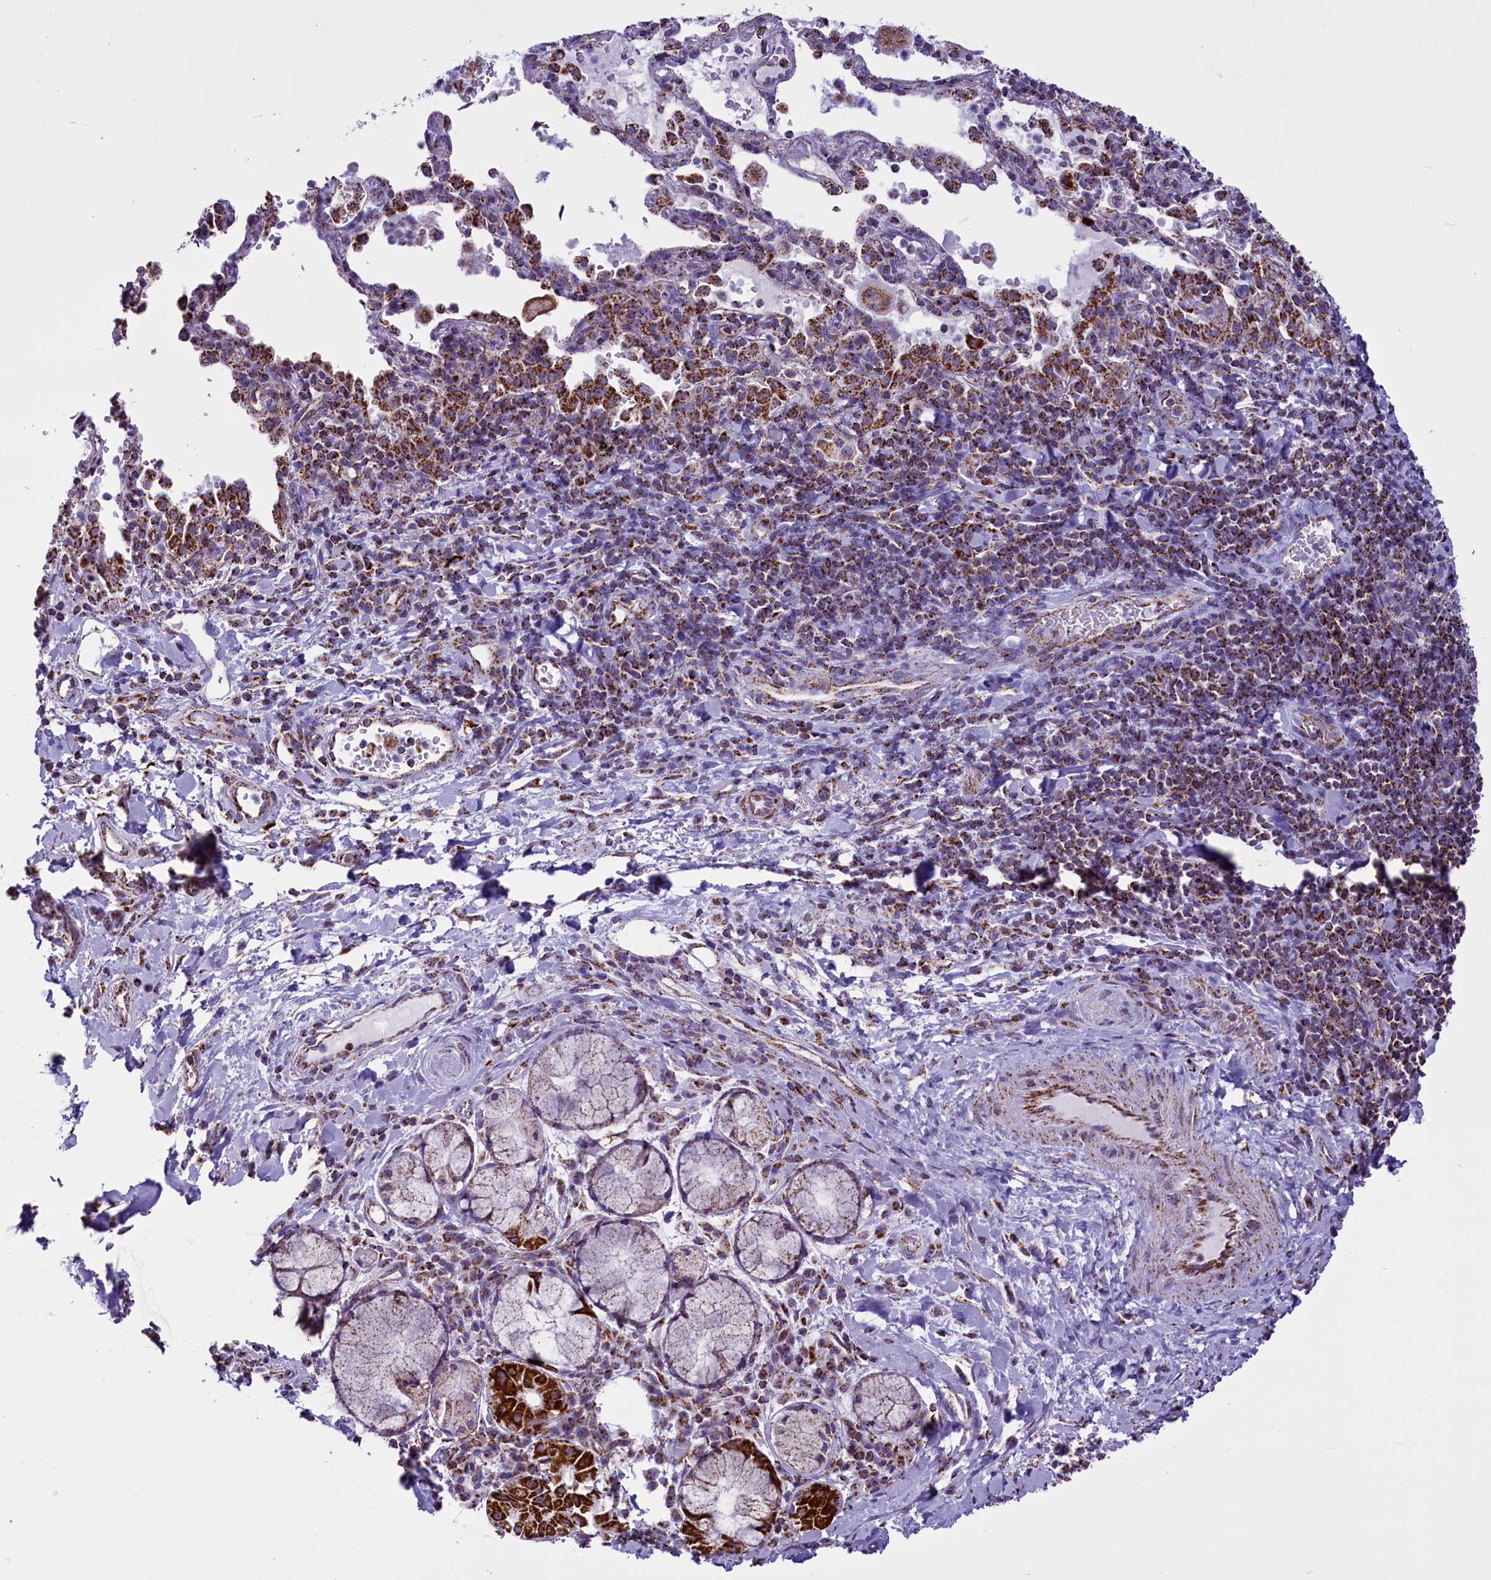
{"staining": {"intensity": "negative", "quantity": "none", "location": "none"}, "tissue": "adipose tissue", "cell_type": "Adipocytes", "image_type": "normal", "snomed": [{"axis": "morphology", "description": "Normal tissue, NOS"}, {"axis": "morphology", "description": "Squamous cell carcinoma, NOS"}, {"axis": "topography", "description": "Bronchus"}, {"axis": "topography", "description": "Lung"}], "caption": "This histopathology image is of benign adipose tissue stained with immunohistochemistry to label a protein in brown with the nuclei are counter-stained blue. There is no staining in adipocytes.", "gene": "ICA1L", "patient": {"sex": "male", "age": 64}}